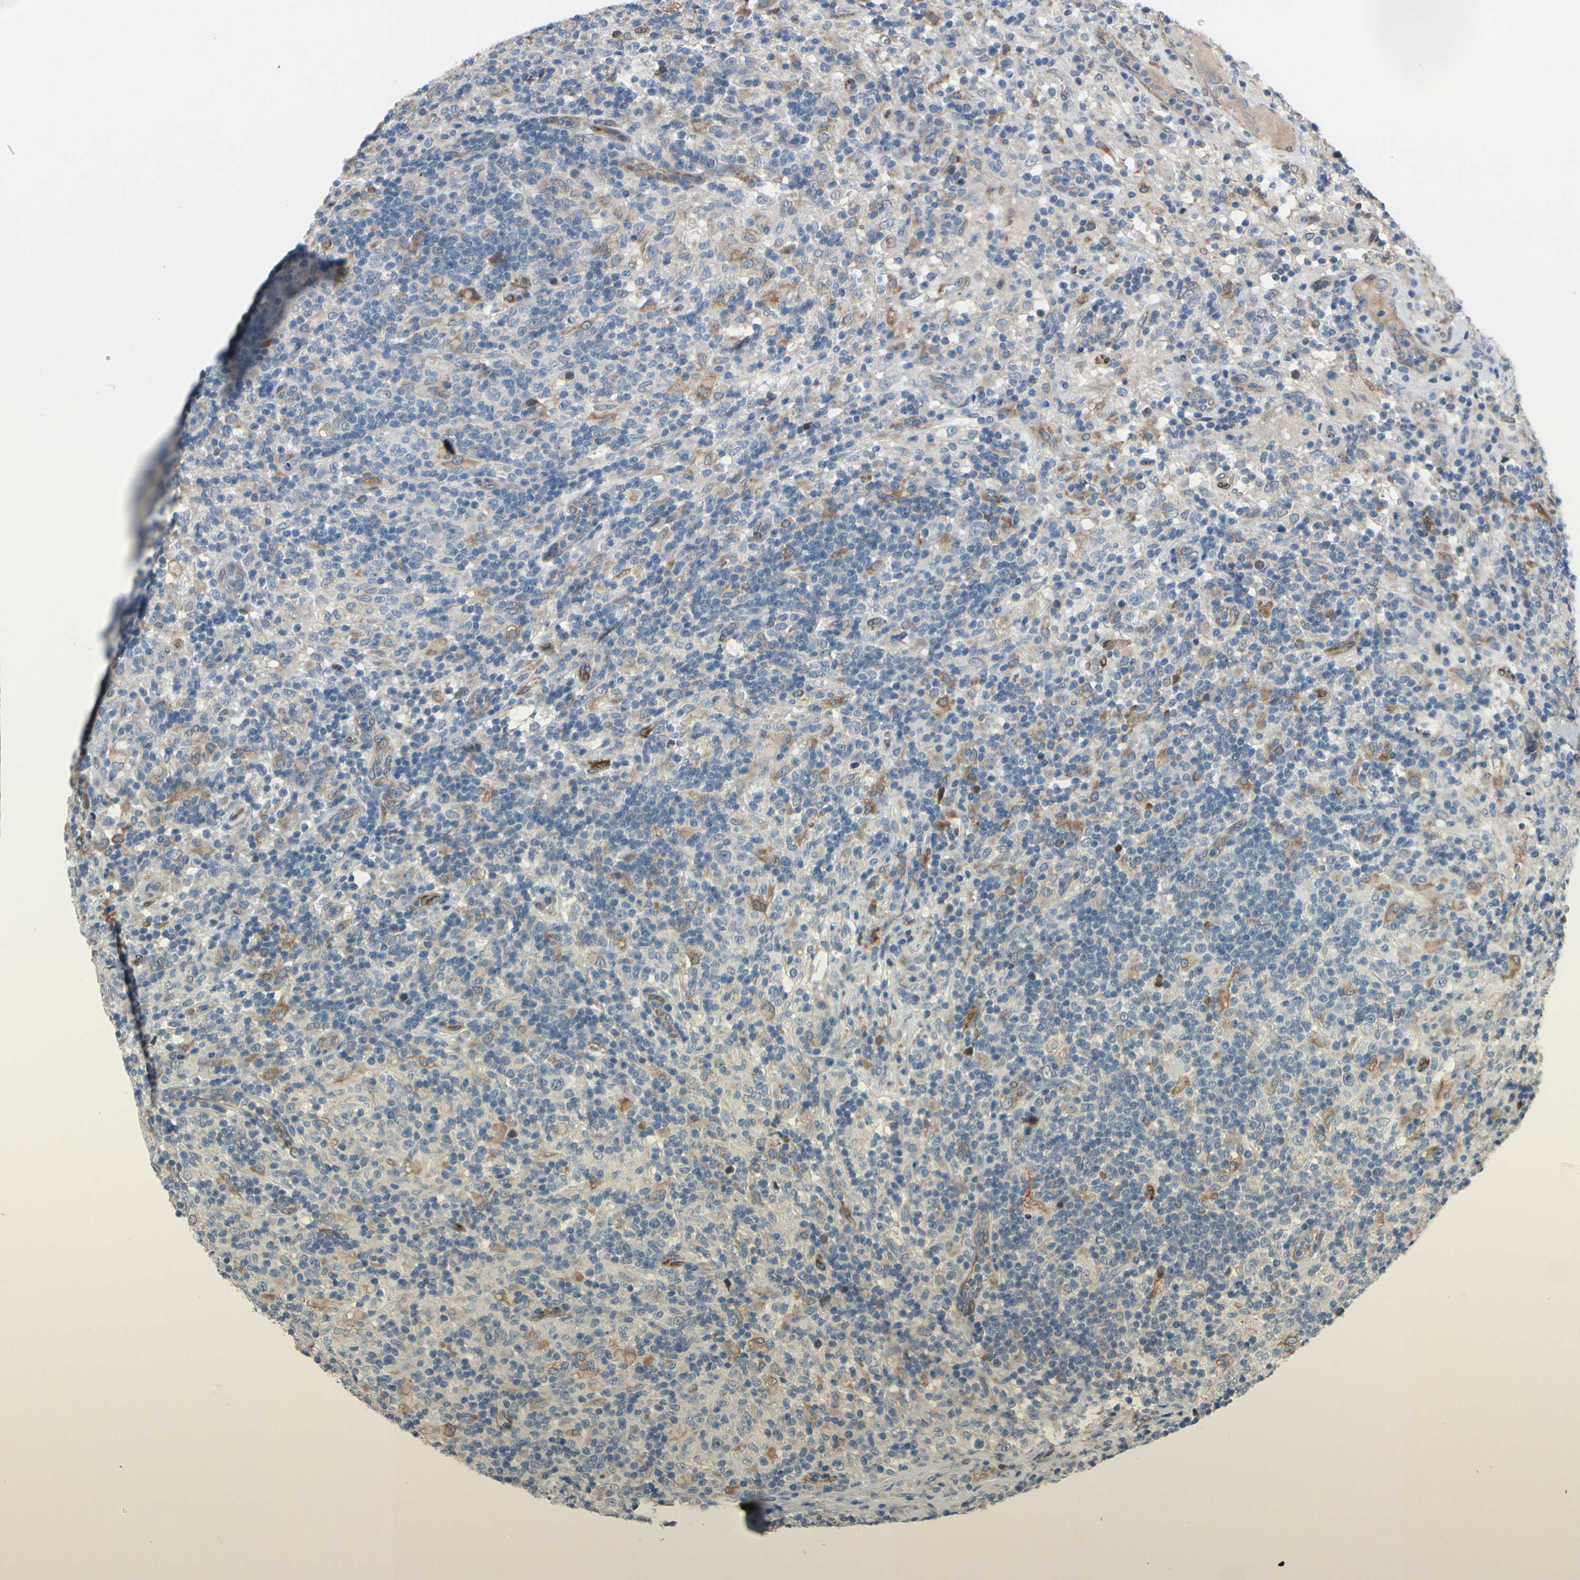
{"staining": {"intensity": "negative", "quantity": "none", "location": "none"}, "tissue": "lymphoma", "cell_type": "Tumor cells", "image_type": "cancer", "snomed": [{"axis": "morphology", "description": "Hodgkin's disease, NOS"}, {"axis": "topography", "description": "Lymph node"}], "caption": "High power microscopy histopathology image of an IHC image of Hodgkin's disease, revealing no significant positivity in tumor cells.", "gene": "PRXL2A", "patient": {"sex": "male", "age": 70}}